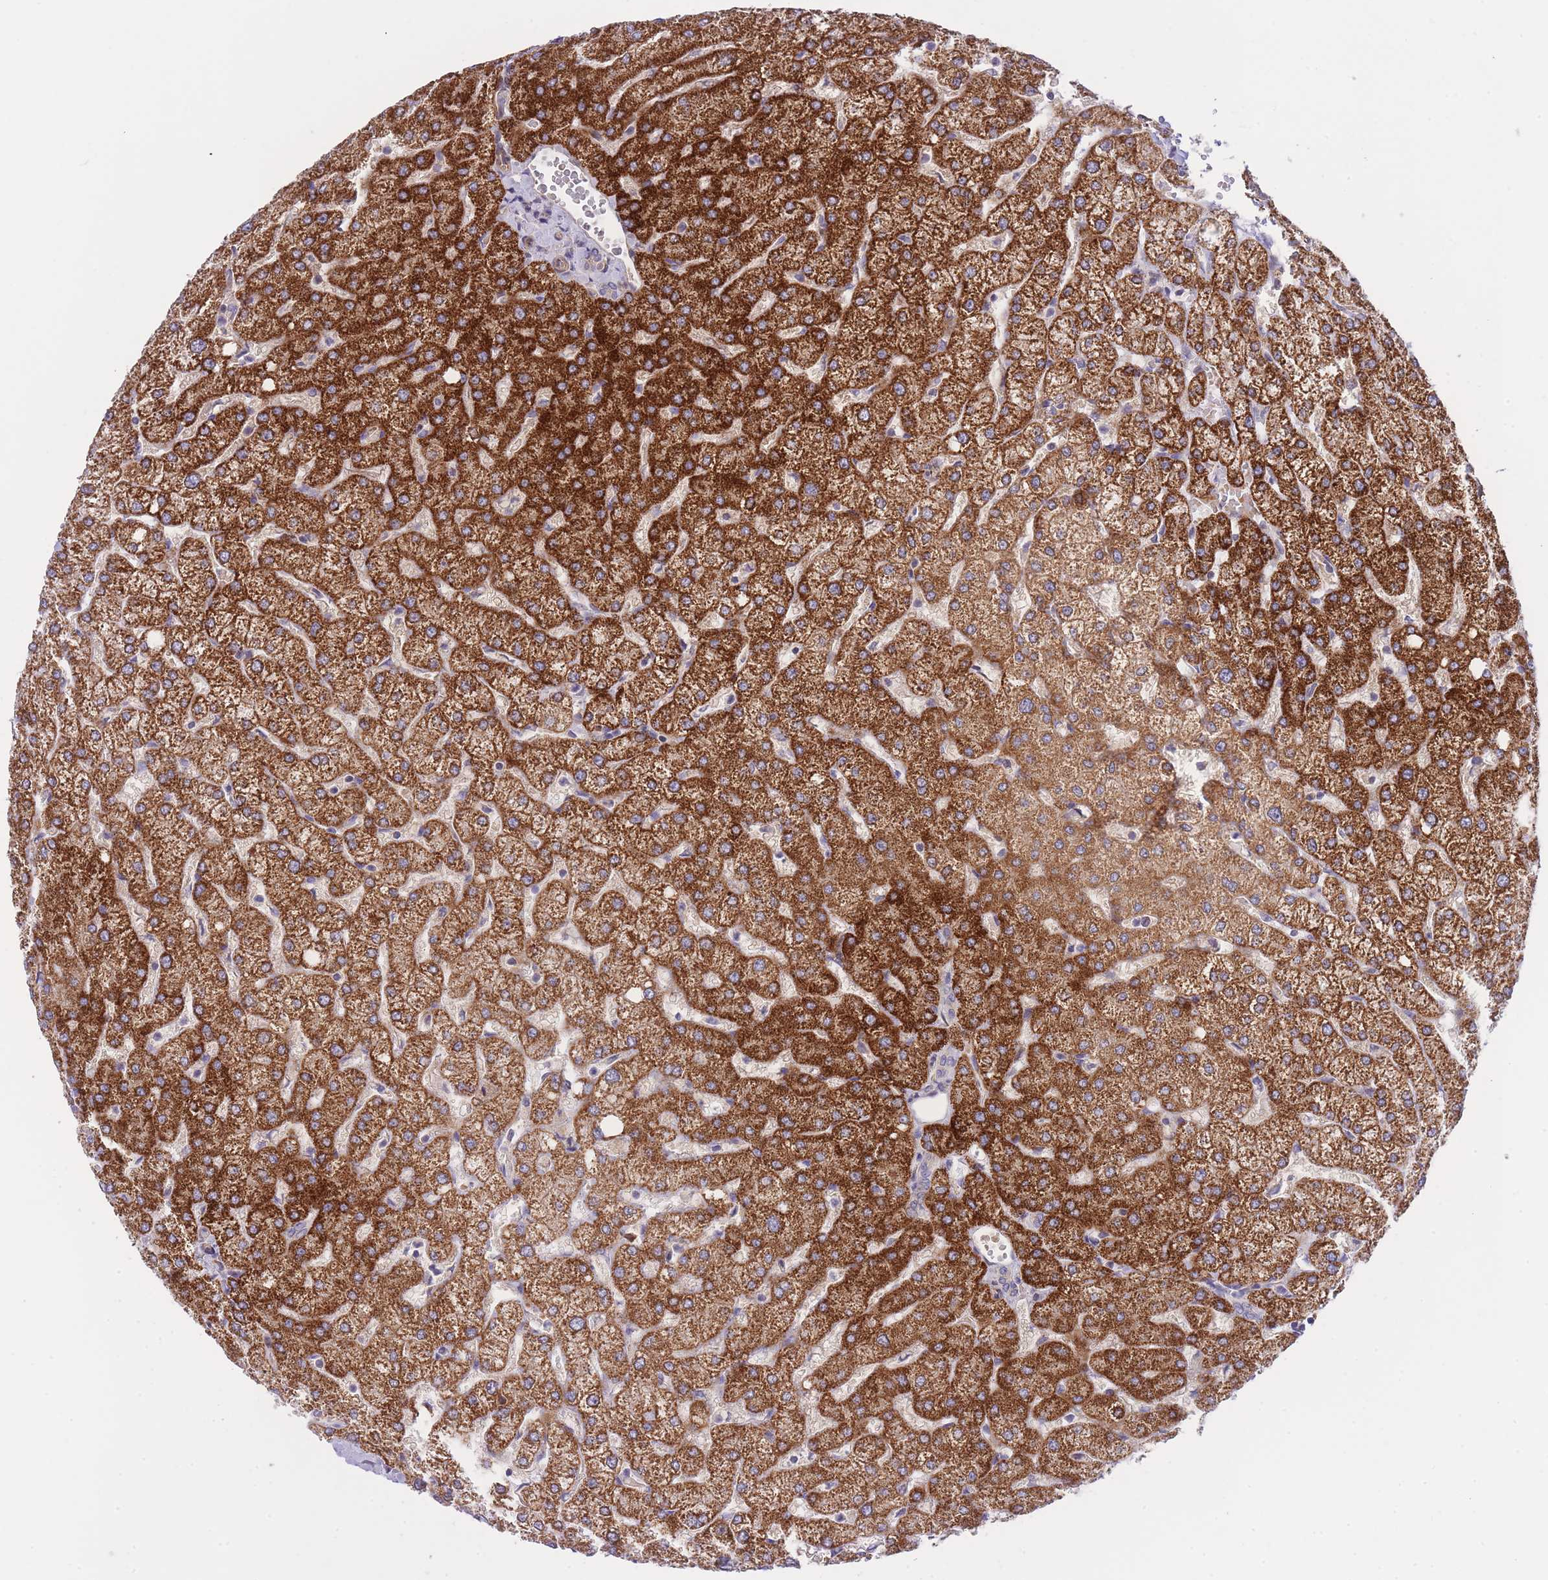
{"staining": {"intensity": "negative", "quantity": "none", "location": "none"}, "tissue": "liver", "cell_type": "Cholangiocytes", "image_type": "normal", "snomed": [{"axis": "morphology", "description": "Normal tissue, NOS"}, {"axis": "topography", "description": "Liver"}], "caption": "An IHC histopathology image of unremarkable liver is shown. There is no staining in cholangiocytes of liver.", "gene": "CHAC1", "patient": {"sex": "female", "age": 54}}